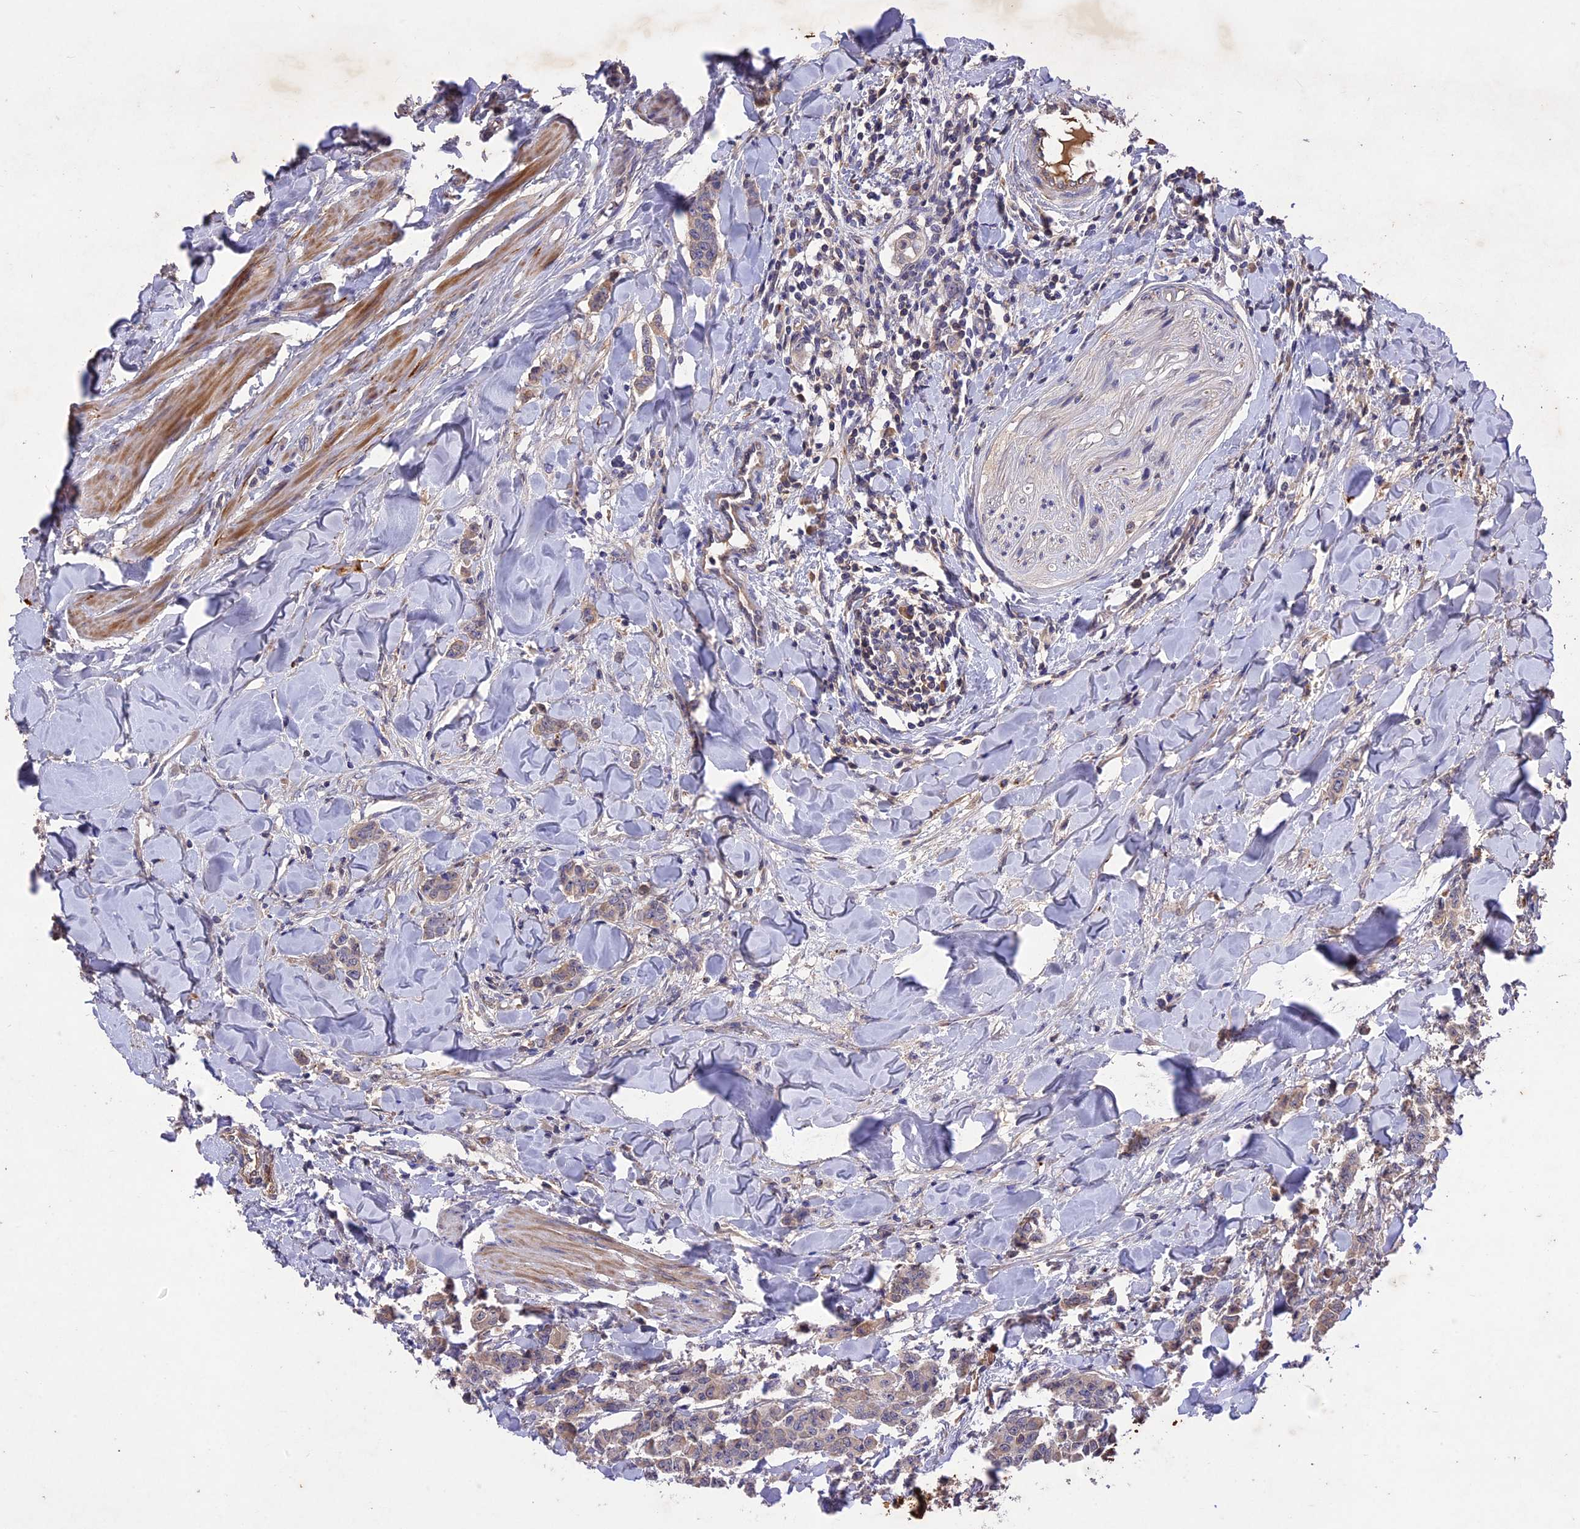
{"staining": {"intensity": "weak", "quantity": "<25%", "location": "cytoplasmic/membranous"}, "tissue": "breast cancer", "cell_type": "Tumor cells", "image_type": "cancer", "snomed": [{"axis": "morphology", "description": "Duct carcinoma"}, {"axis": "topography", "description": "Breast"}], "caption": "Breast cancer (invasive ductal carcinoma) stained for a protein using immunohistochemistry (IHC) demonstrates no positivity tumor cells.", "gene": "ADO", "patient": {"sex": "female", "age": 40}}